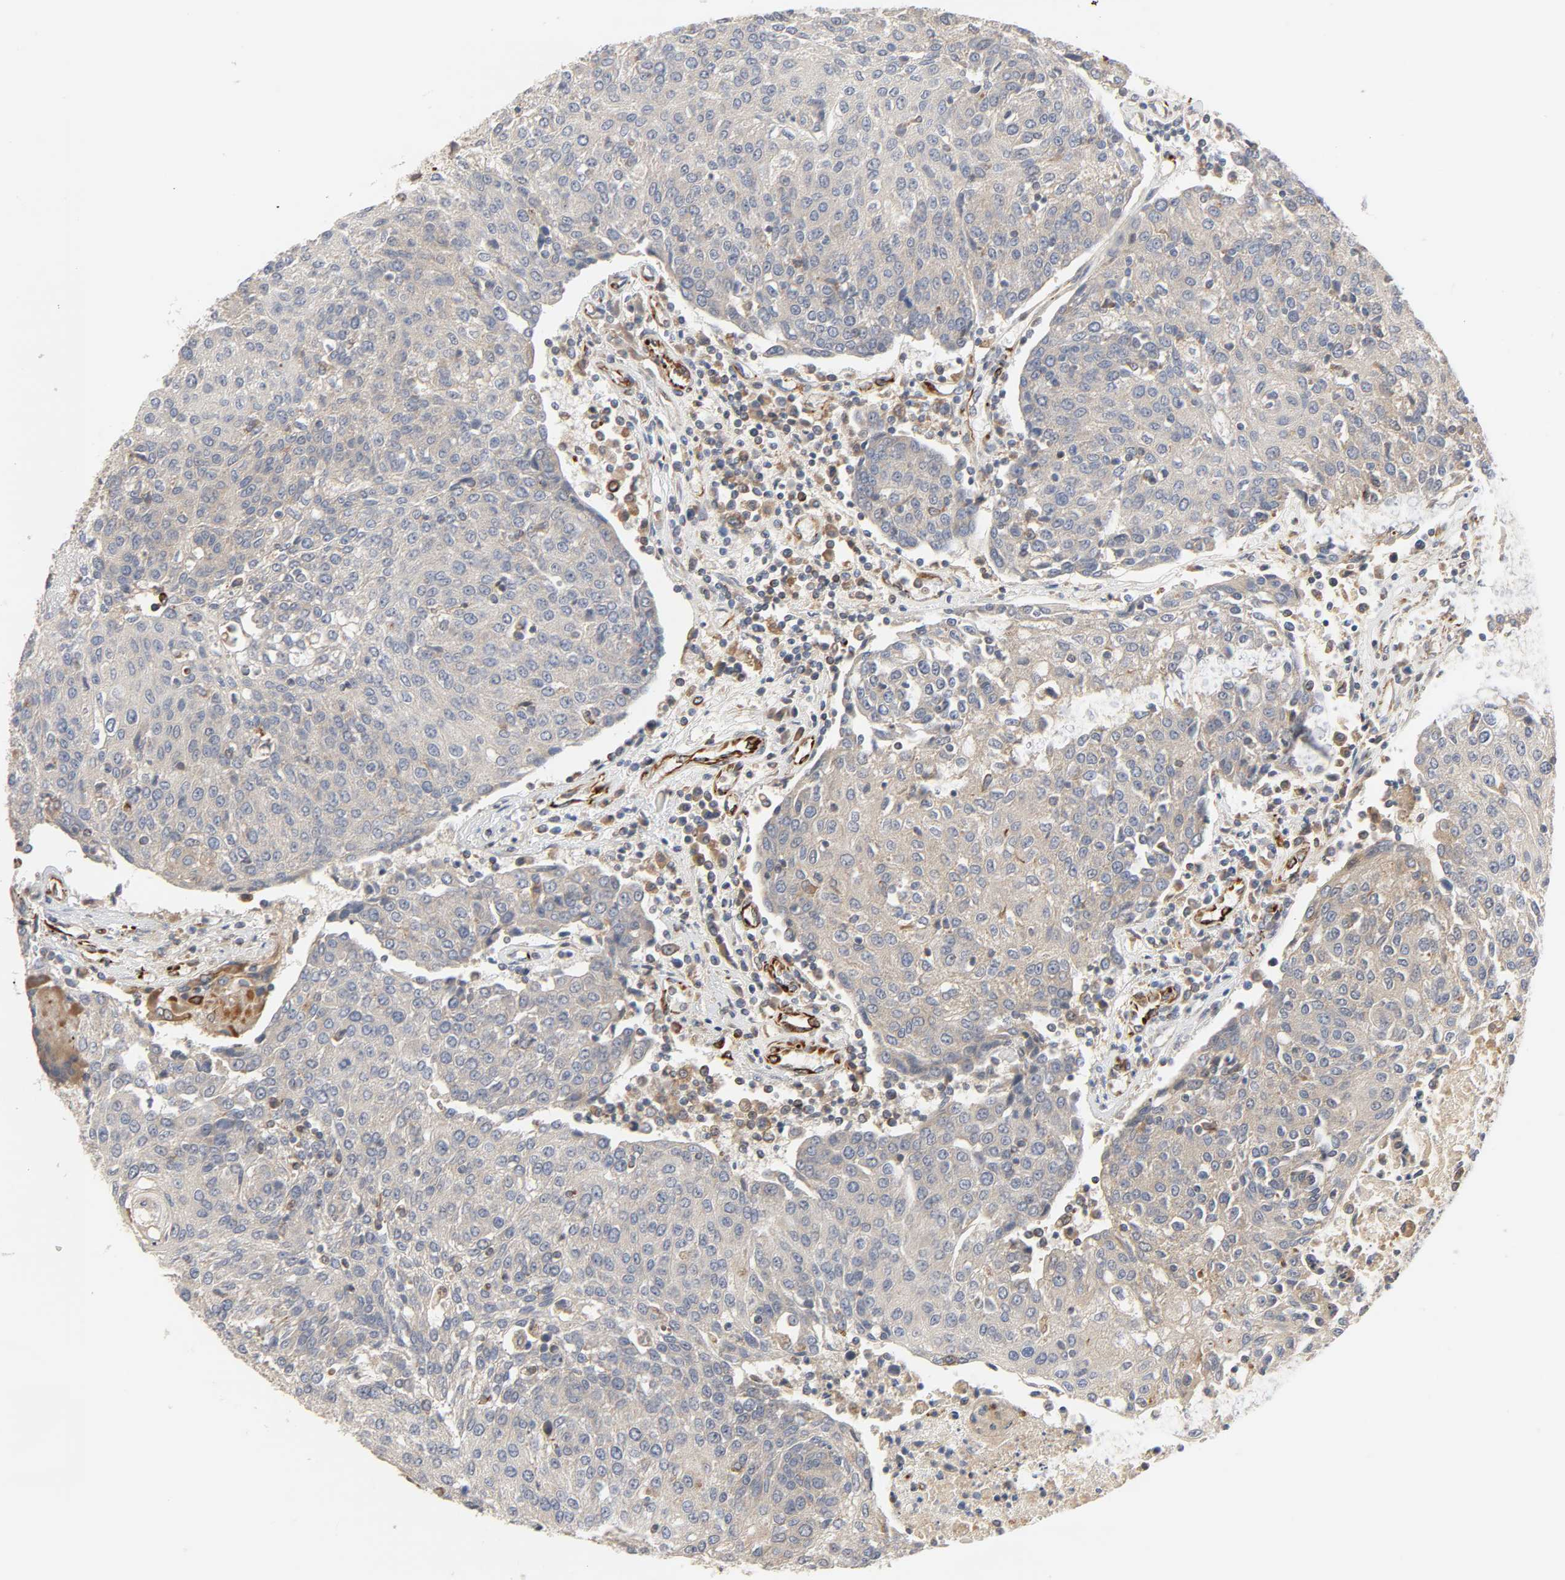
{"staining": {"intensity": "weak", "quantity": "<25%", "location": "cytoplasmic/membranous"}, "tissue": "urothelial cancer", "cell_type": "Tumor cells", "image_type": "cancer", "snomed": [{"axis": "morphology", "description": "Urothelial carcinoma, High grade"}, {"axis": "topography", "description": "Urinary bladder"}], "caption": "IHC micrograph of urothelial cancer stained for a protein (brown), which demonstrates no expression in tumor cells.", "gene": "FAM118A", "patient": {"sex": "female", "age": 85}}